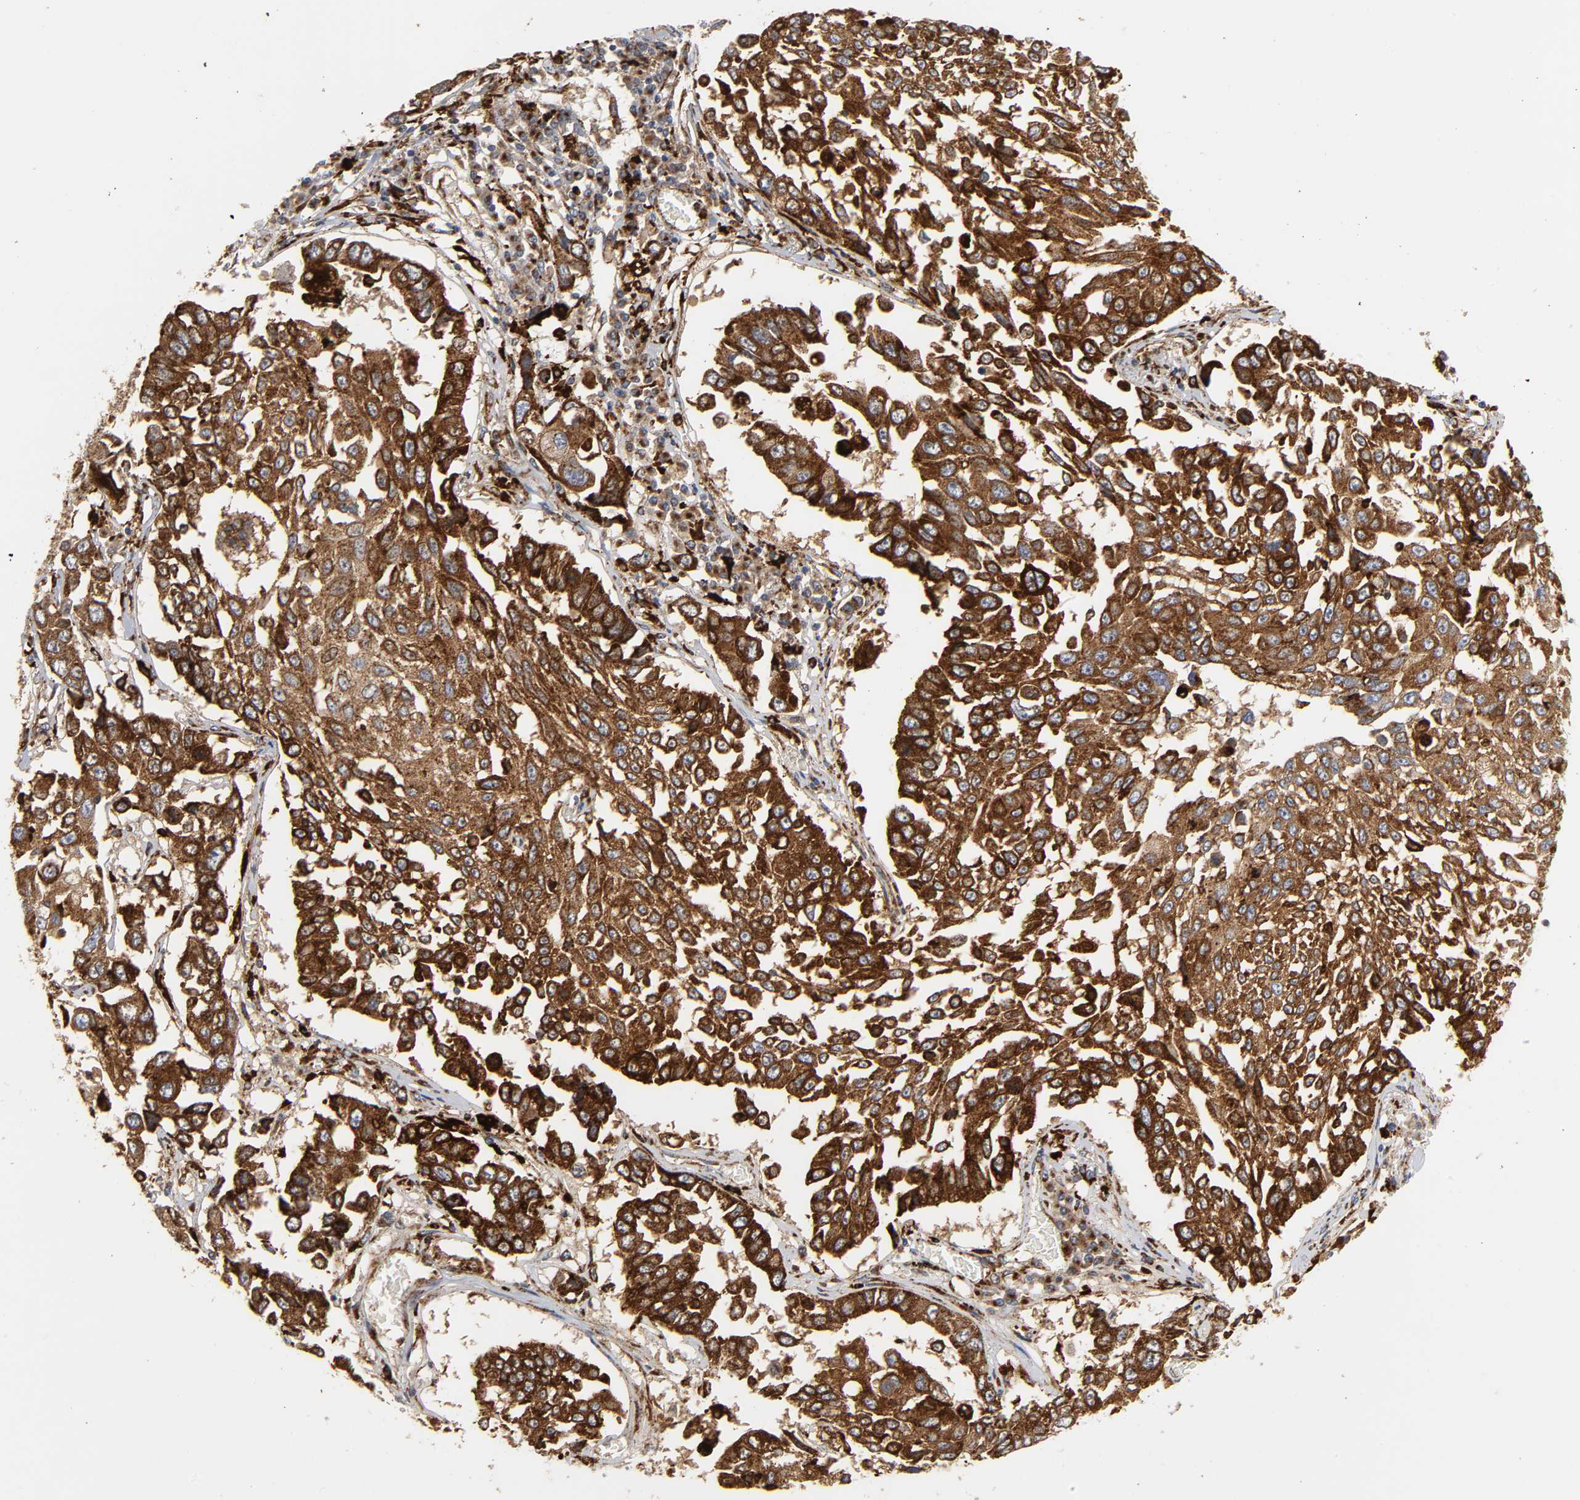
{"staining": {"intensity": "strong", "quantity": ">75%", "location": "cytoplasmic/membranous"}, "tissue": "lung cancer", "cell_type": "Tumor cells", "image_type": "cancer", "snomed": [{"axis": "morphology", "description": "Squamous cell carcinoma, NOS"}, {"axis": "topography", "description": "Lung"}], "caption": "IHC (DAB (3,3'-diaminobenzidine)) staining of squamous cell carcinoma (lung) reveals strong cytoplasmic/membranous protein expression in about >75% of tumor cells. (IHC, brightfield microscopy, high magnification).", "gene": "PSAP", "patient": {"sex": "male", "age": 71}}